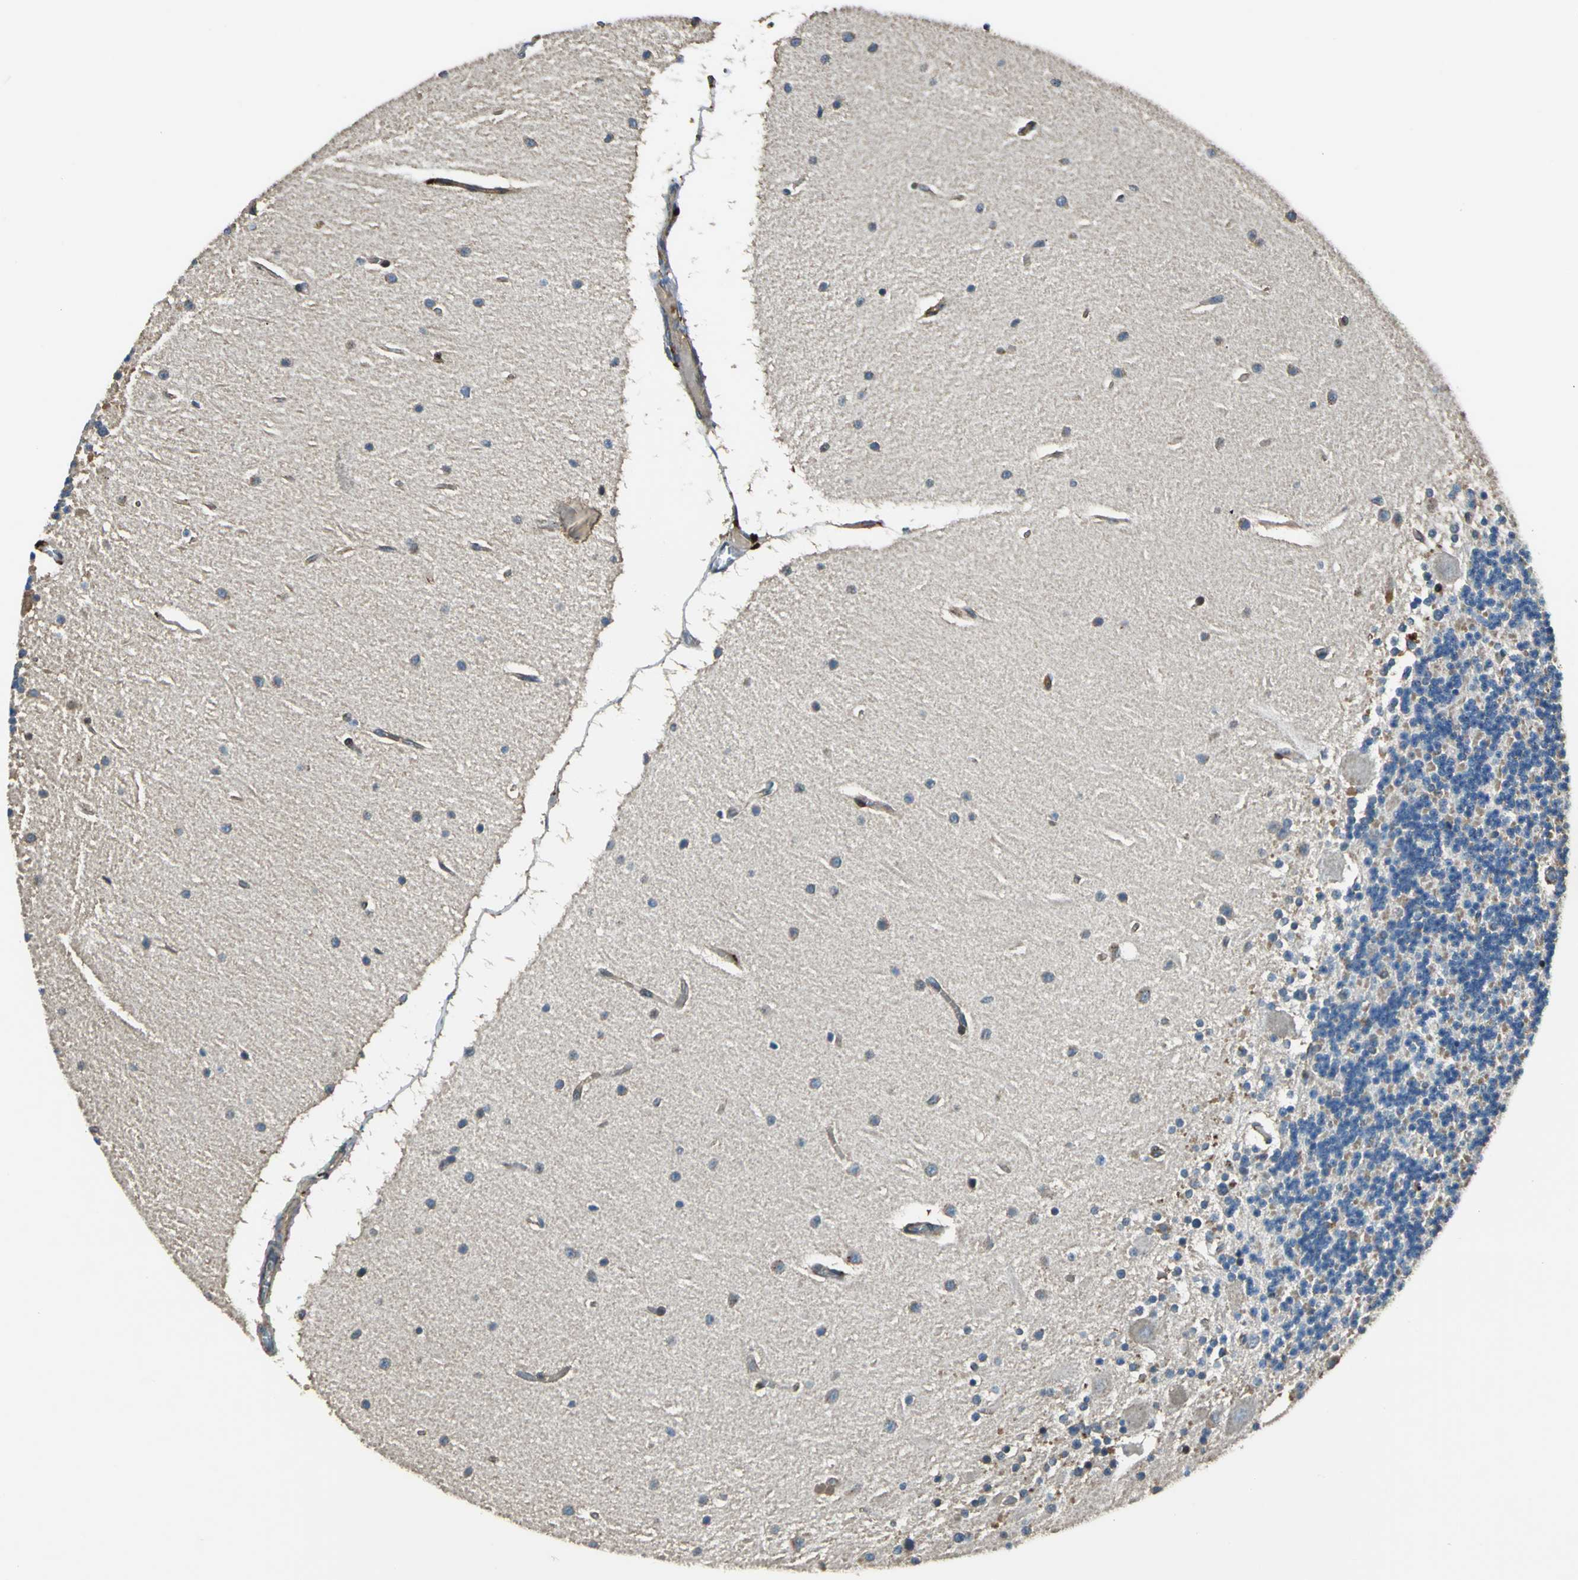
{"staining": {"intensity": "negative", "quantity": "none", "location": "none"}, "tissue": "cerebellum", "cell_type": "Cells in granular layer", "image_type": "normal", "snomed": [{"axis": "morphology", "description": "Normal tissue, NOS"}, {"axis": "topography", "description": "Cerebellum"}], "caption": "This micrograph is of normal cerebellum stained with immunohistochemistry to label a protein in brown with the nuclei are counter-stained blue. There is no positivity in cells in granular layer.", "gene": "PARVA", "patient": {"sex": "female", "age": 54}}